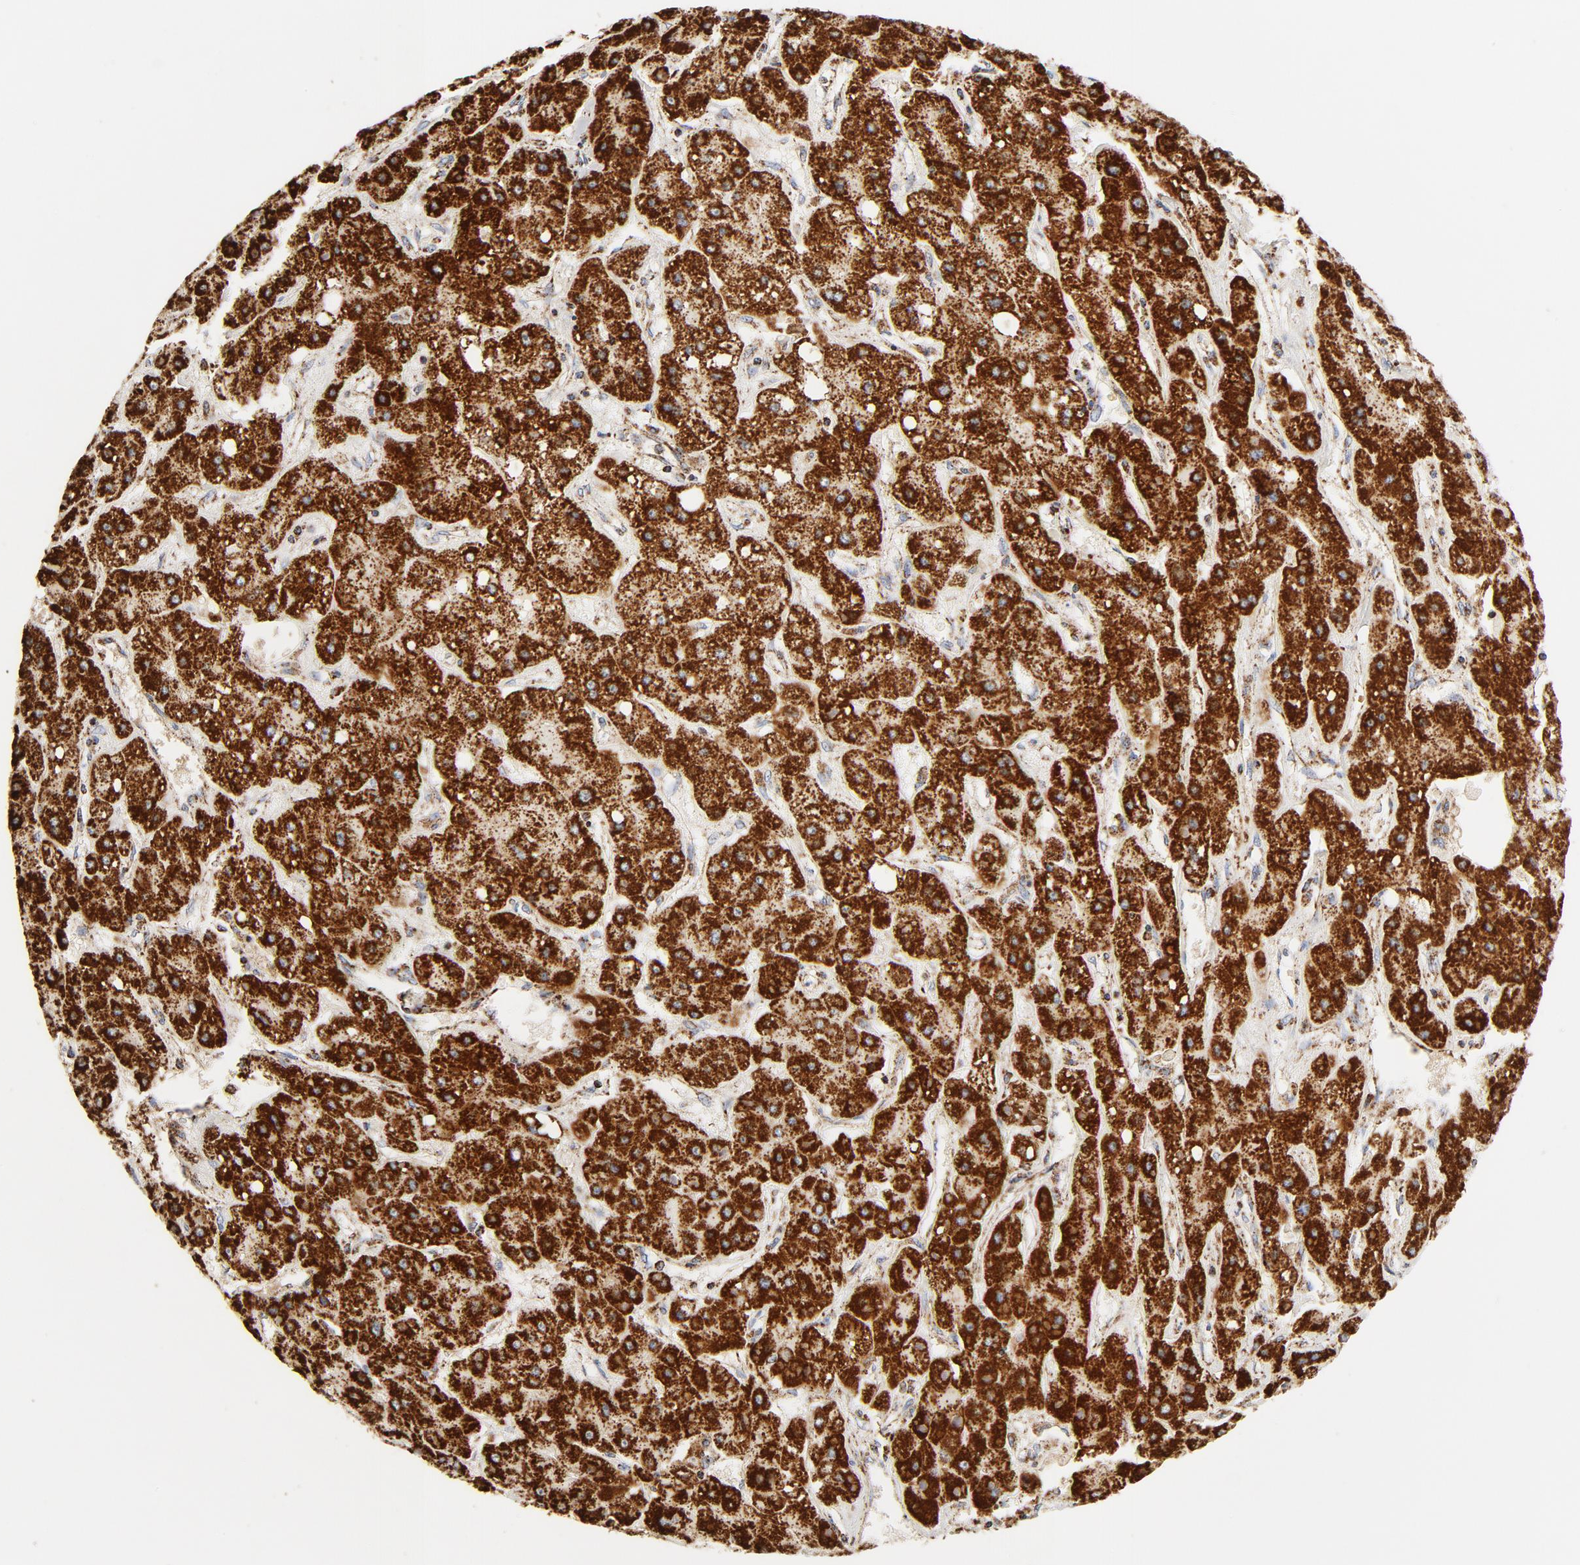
{"staining": {"intensity": "strong", "quantity": ">75%", "location": "cytoplasmic/membranous"}, "tissue": "liver cancer", "cell_type": "Tumor cells", "image_type": "cancer", "snomed": [{"axis": "morphology", "description": "Carcinoma, Hepatocellular, NOS"}, {"axis": "topography", "description": "Liver"}], "caption": "Hepatocellular carcinoma (liver) tissue displays strong cytoplasmic/membranous expression in approximately >75% of tumor cells, visualized by immunohistochemistry. Nuclei are stained in blue.", "gene": "PCNX4", "patient": {"sex": "female", "age": 52}}